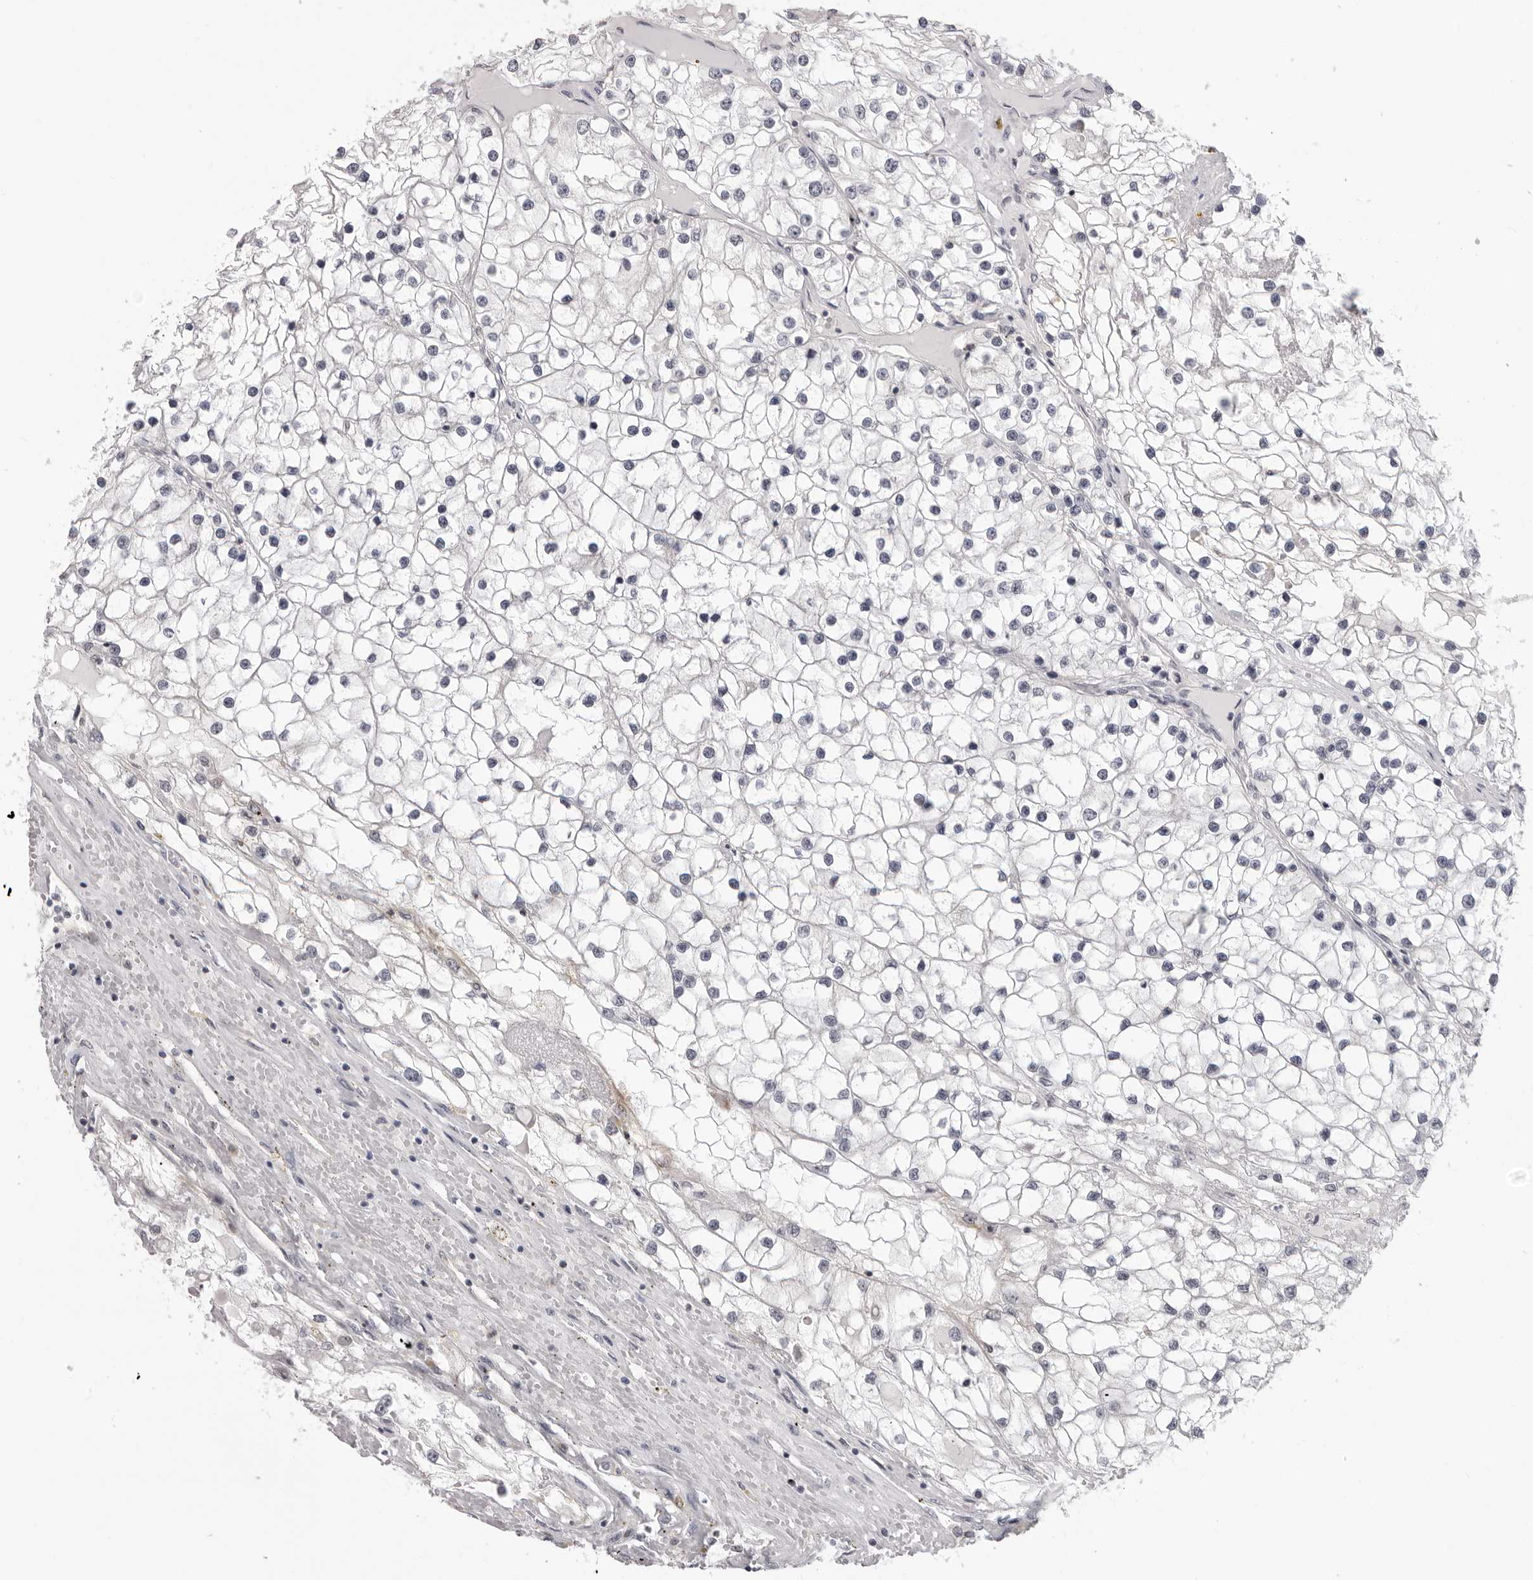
{"staining": {"intensity": "negative", "quantity": "none", "location": "none"}, "tissue": "renal cancer", "cell_type": "Tumor cells", "image_type": "cancer", "snomed": [{"axis": "morphology", "description": "Adenocarcinoma, NOS"}, {"axis": "topography", "description": "Kidney"}], "caption": "Adenocarcinoma (renal) was stained to show a protein in brown. There is no significant staining in tumor cells.", "gene": "DNALI1", "patient": {"sex": "male", "age": 68}}